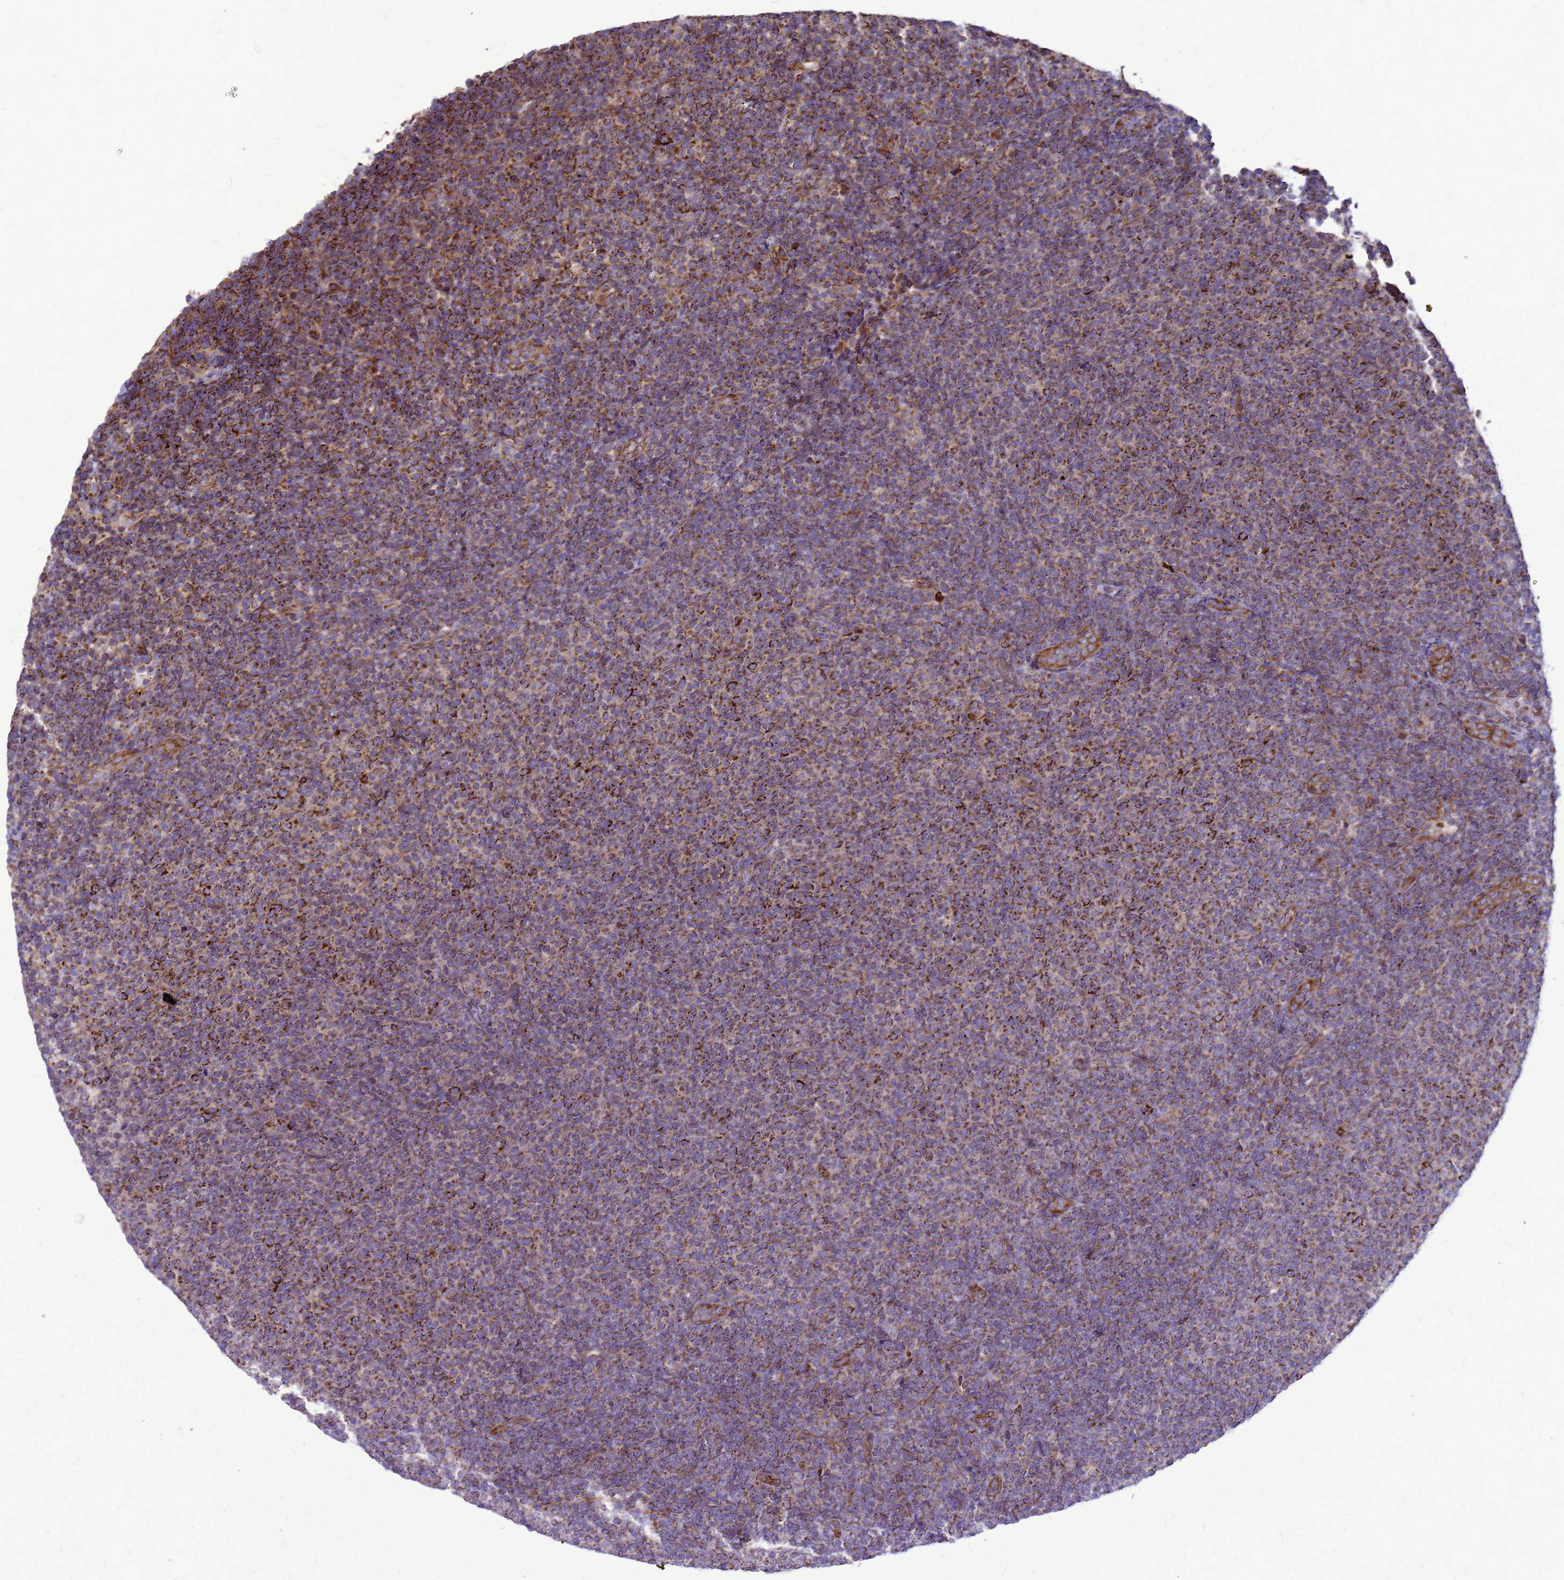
{"staining": {"intensity": "moderate", "quantity": "25%-75%", "location": "cytoplasmic/membranous"}, "tissue": "lymphoma", "cell_type": "Tumor cells", "image_type": "cancer", "snomed": [{"axis": "morphology", "description": "Malignant lymphoma, non-Hodgkin's type, Low grade"}, {"axis": "topography", "description": "Lymph node"}], "caption": "Brown immunohistochemical staining in lymphoma reveals moderate cytoplasmic/membranous positivity in approximately 25%-75% of tumor cells.", "gene": "FSTL4", "patient": {"sex": "male", "age": 66}}